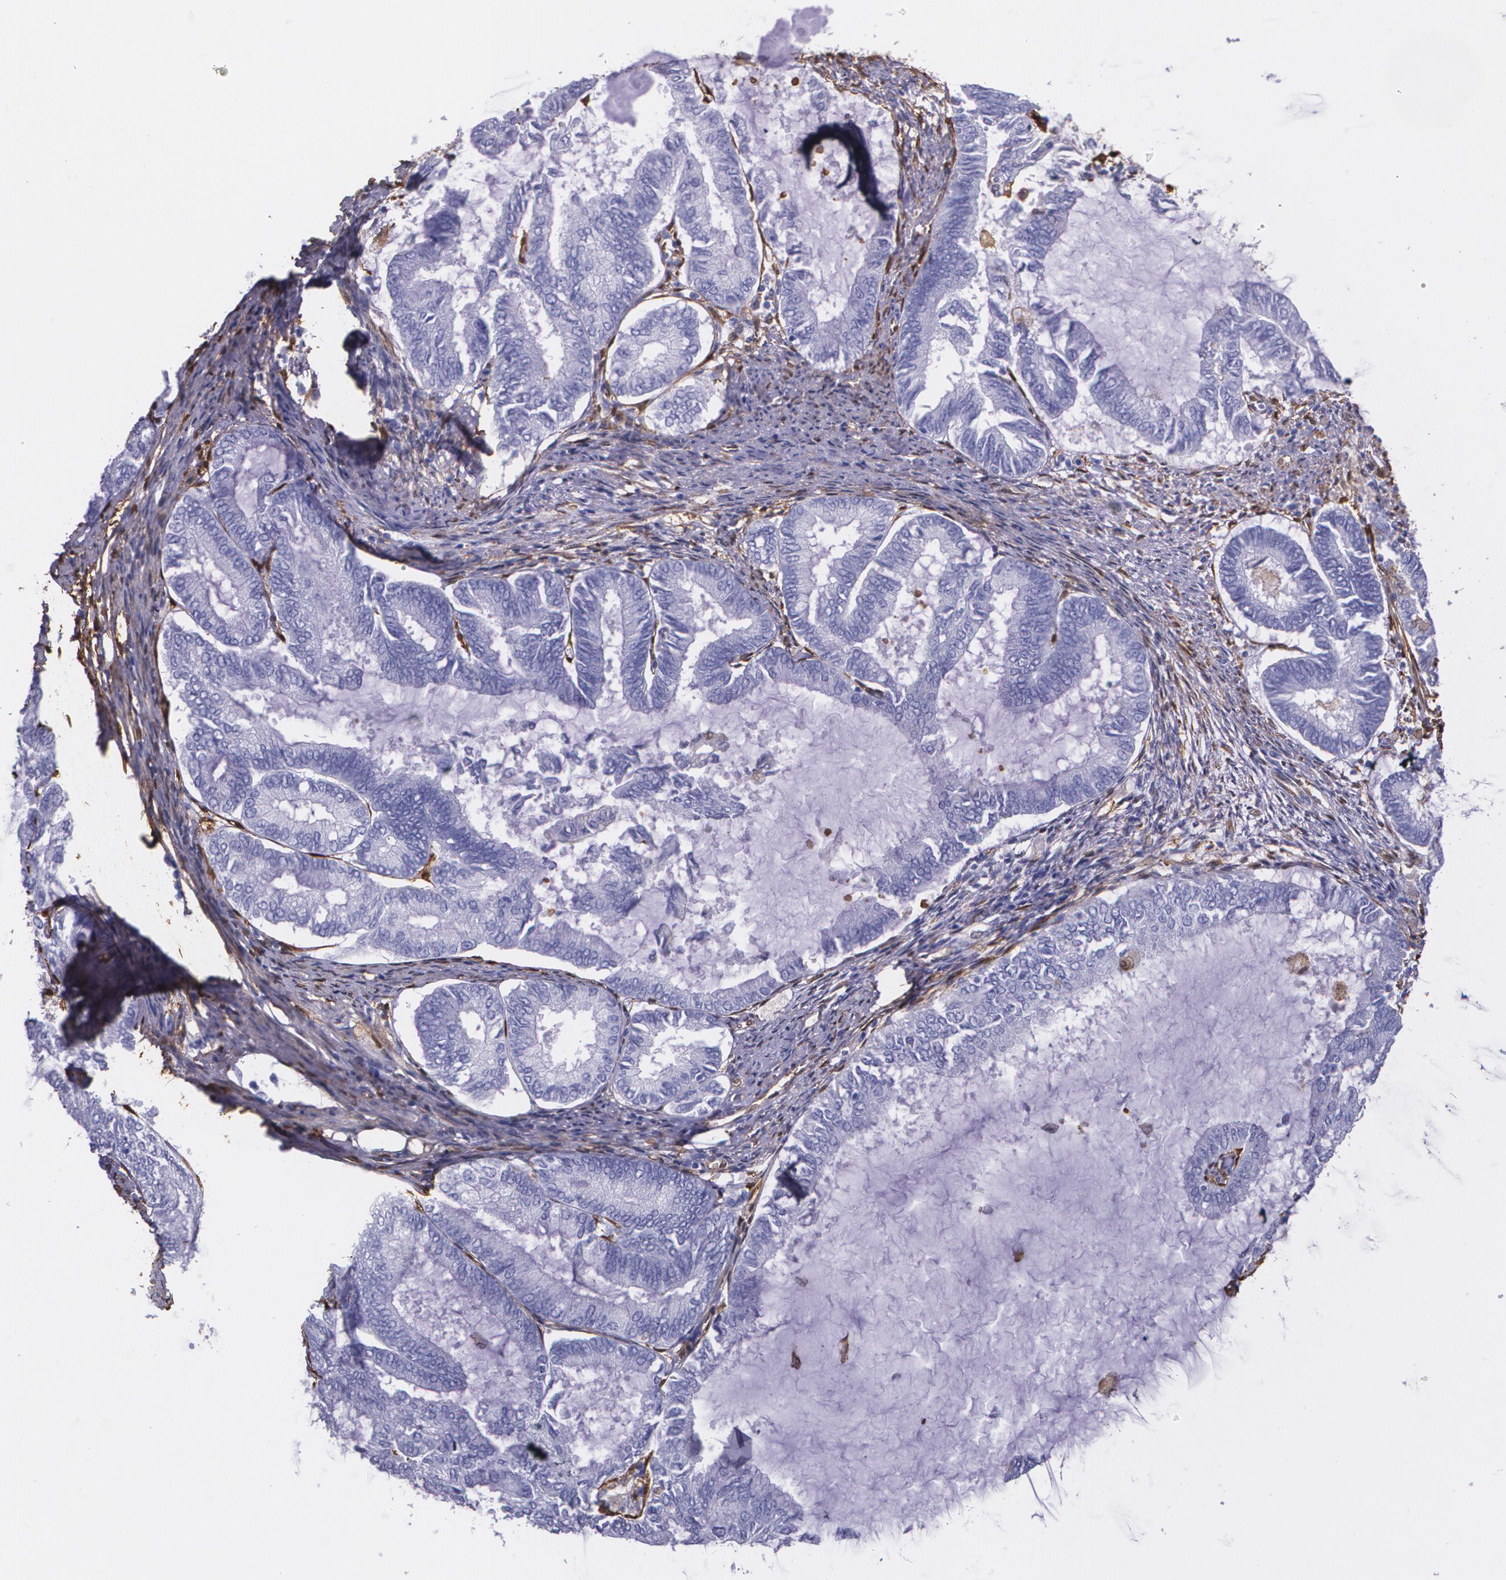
{"staining": {"intensity": "negative", "quantity": "none", "location": "none"}, "tissue": "endometrial cancer", "cell_type": "Tumor cells", "image_type": "cancer", "snomed": [{"axis": "morphology", "description": "Adenocarcinoma, NOS"}, {"axis": "topography", "description": "Endometrium"}], "caption": "IHC of human endometrial cancer exhibits no expression in tumor cells. The staining is performed using DAB brown chromogen with nuclei counter-stained in using hematoxylin.", "gene": "MMP2", "patient": {"sex": "female", "age": 86}}